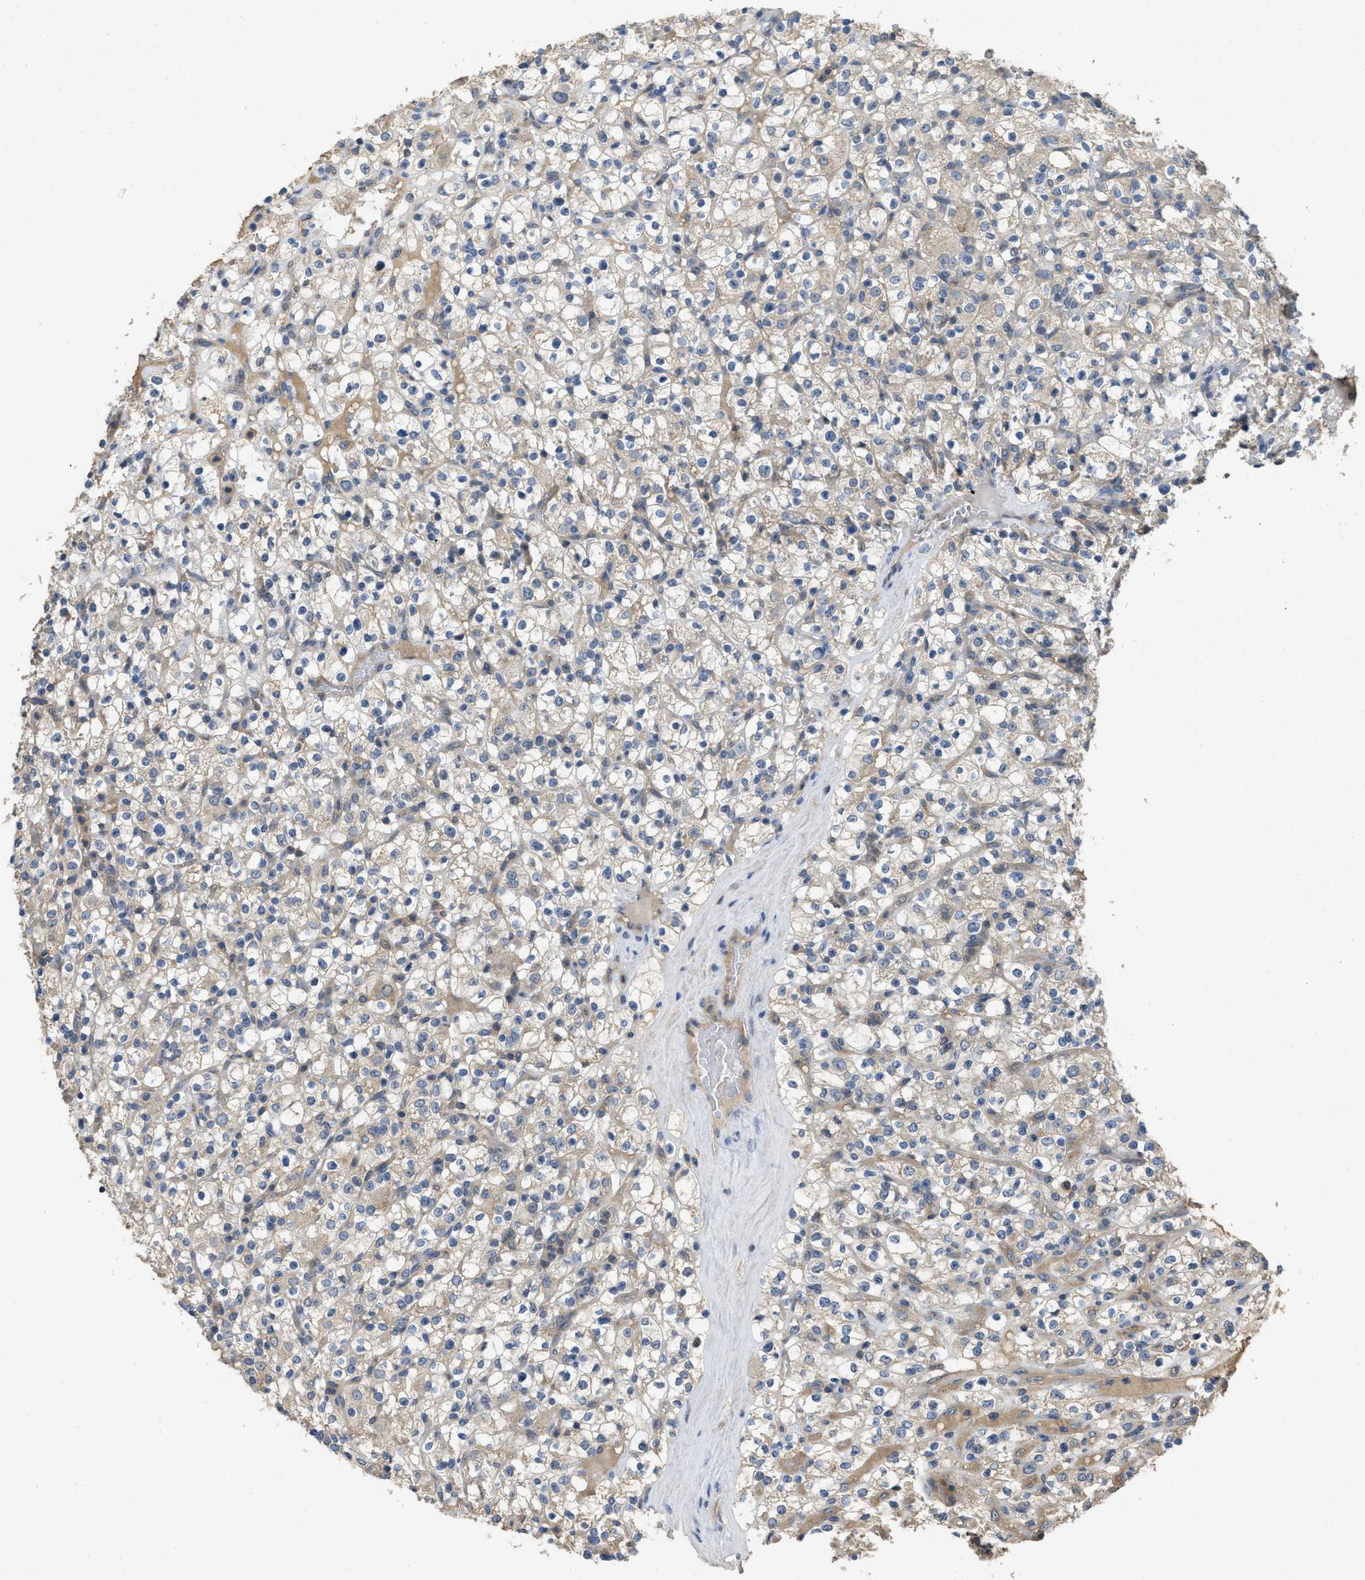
{"staining": {"intensity": "weak", "quantity": ">75%", "location": "cytoplasmic/membranous"}, "tissue": "renal cancer", "cell_type": "Tumor cells", "image_type": "cancer", "snomed": [{"axis": "morphology", "description": "Normal tissue, NOS"}, {"axis": "morphology", "description": "Adenocarcinoma, NOS"}, {"axis": "topography", "description": "Kidney"}], "caption": "The photomicrograph demonstrates staining of renal cancer (adenocarcinoma), revealing weak cytoplasmic/membranous protein positivity (brown color) within tumor cells. Nuclei are stained in blue.", "gene": "PPP3CA", "patient": {"sex": "female", "age": 72}}